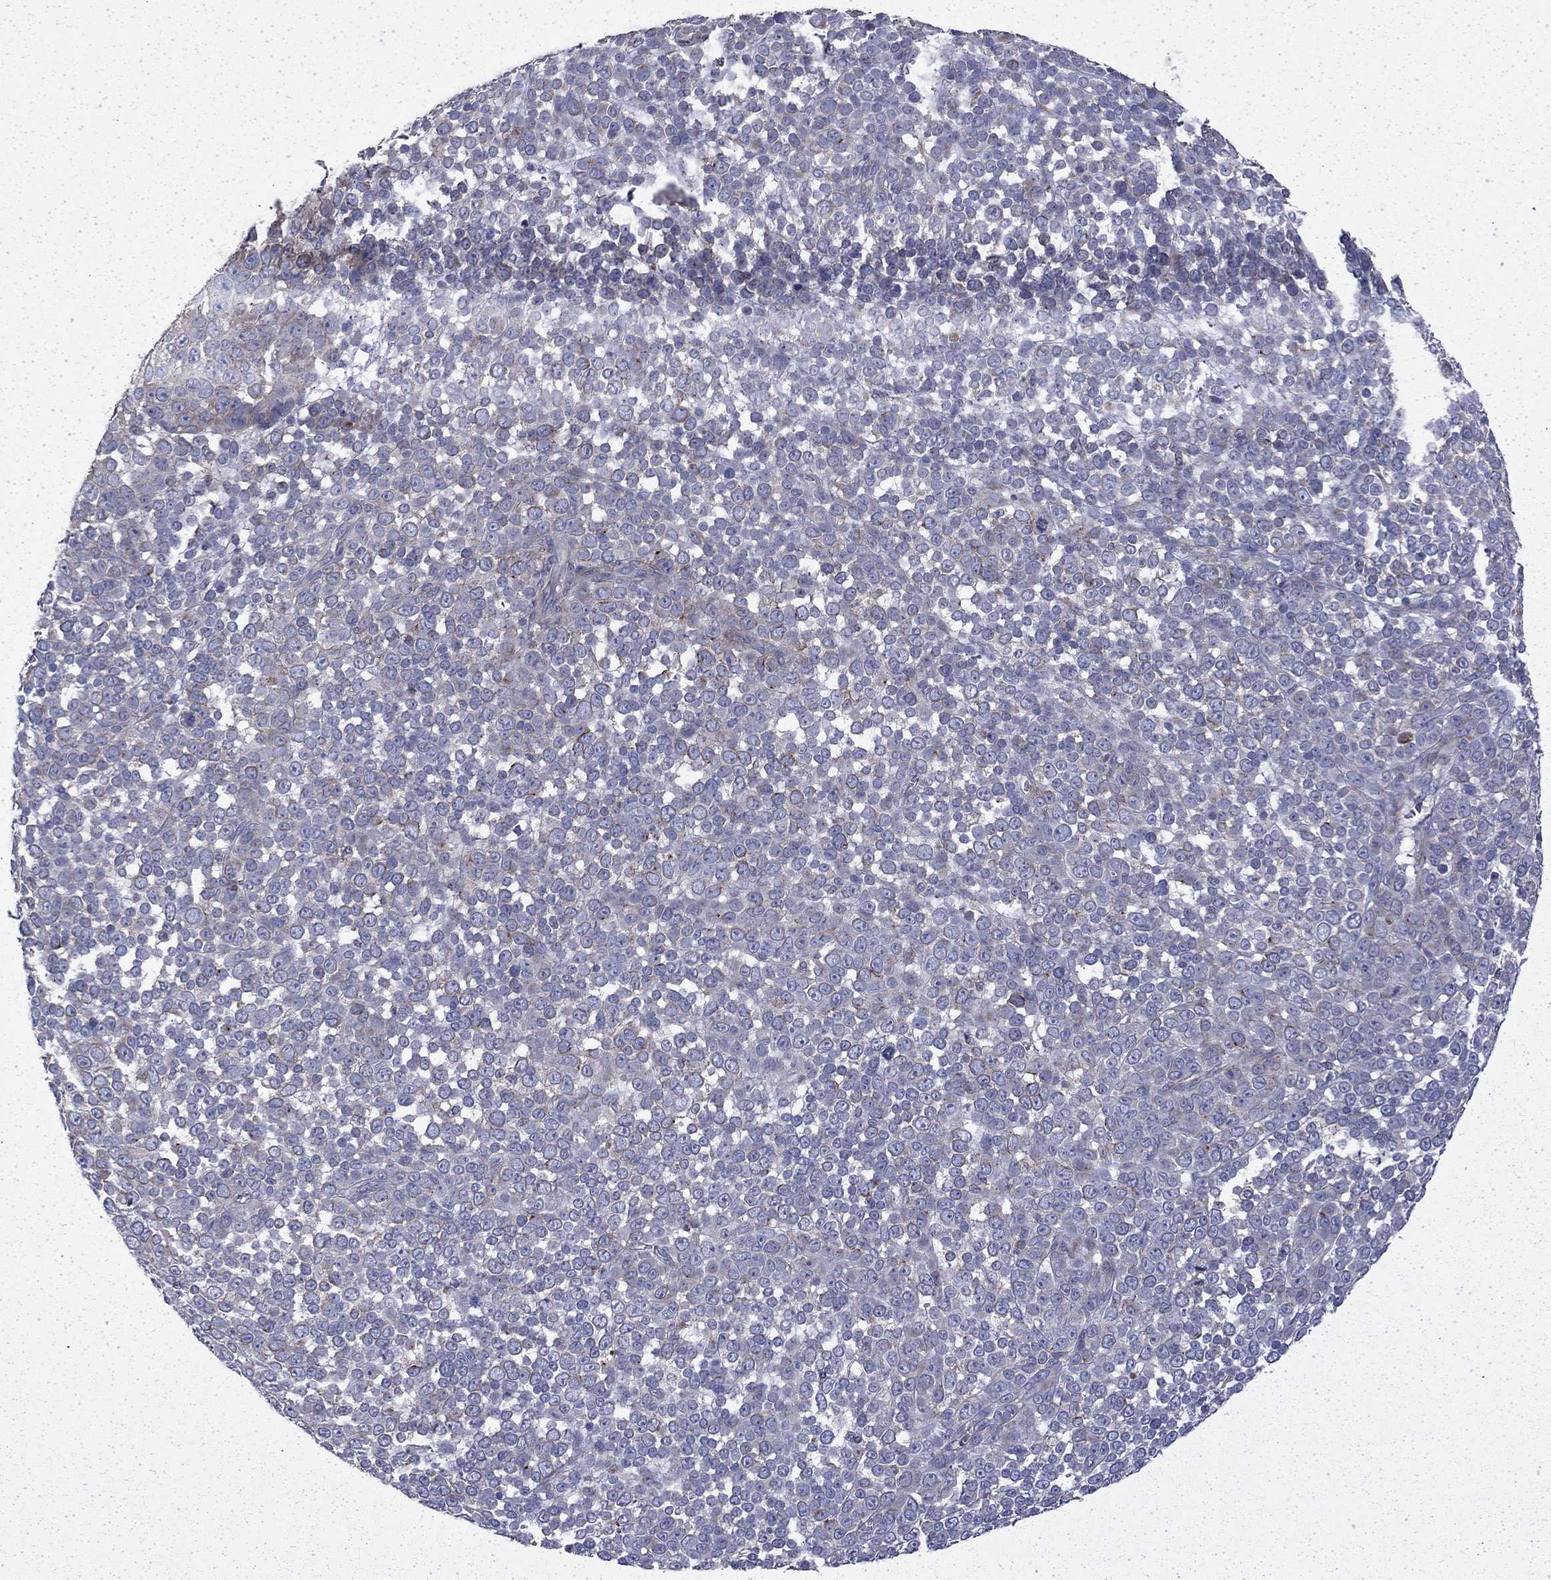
{"staining": {"intensity": "moderate", "quantity": "<25%", "location": "cytoplasmic/membranous"}, "tissue": "melanoma", "cell_type": "Tumor cells", "image_type": "cancer", "snomed": [{"axis": "morphology", "description": "Malignant melanoma, NOS"}, {"axis": "topography", "description": "Skin"}], "caption": "A brown stain shows moderate cytoplasmic/membranous staining of a protein in human melanoma tumor cells. Using DAB (brown) and hematoxylin (blue) stains, captured at high magnification using brightfield microscopy.", "gene": "DTNA", "patient": {"sex": "female", "age": 95}}